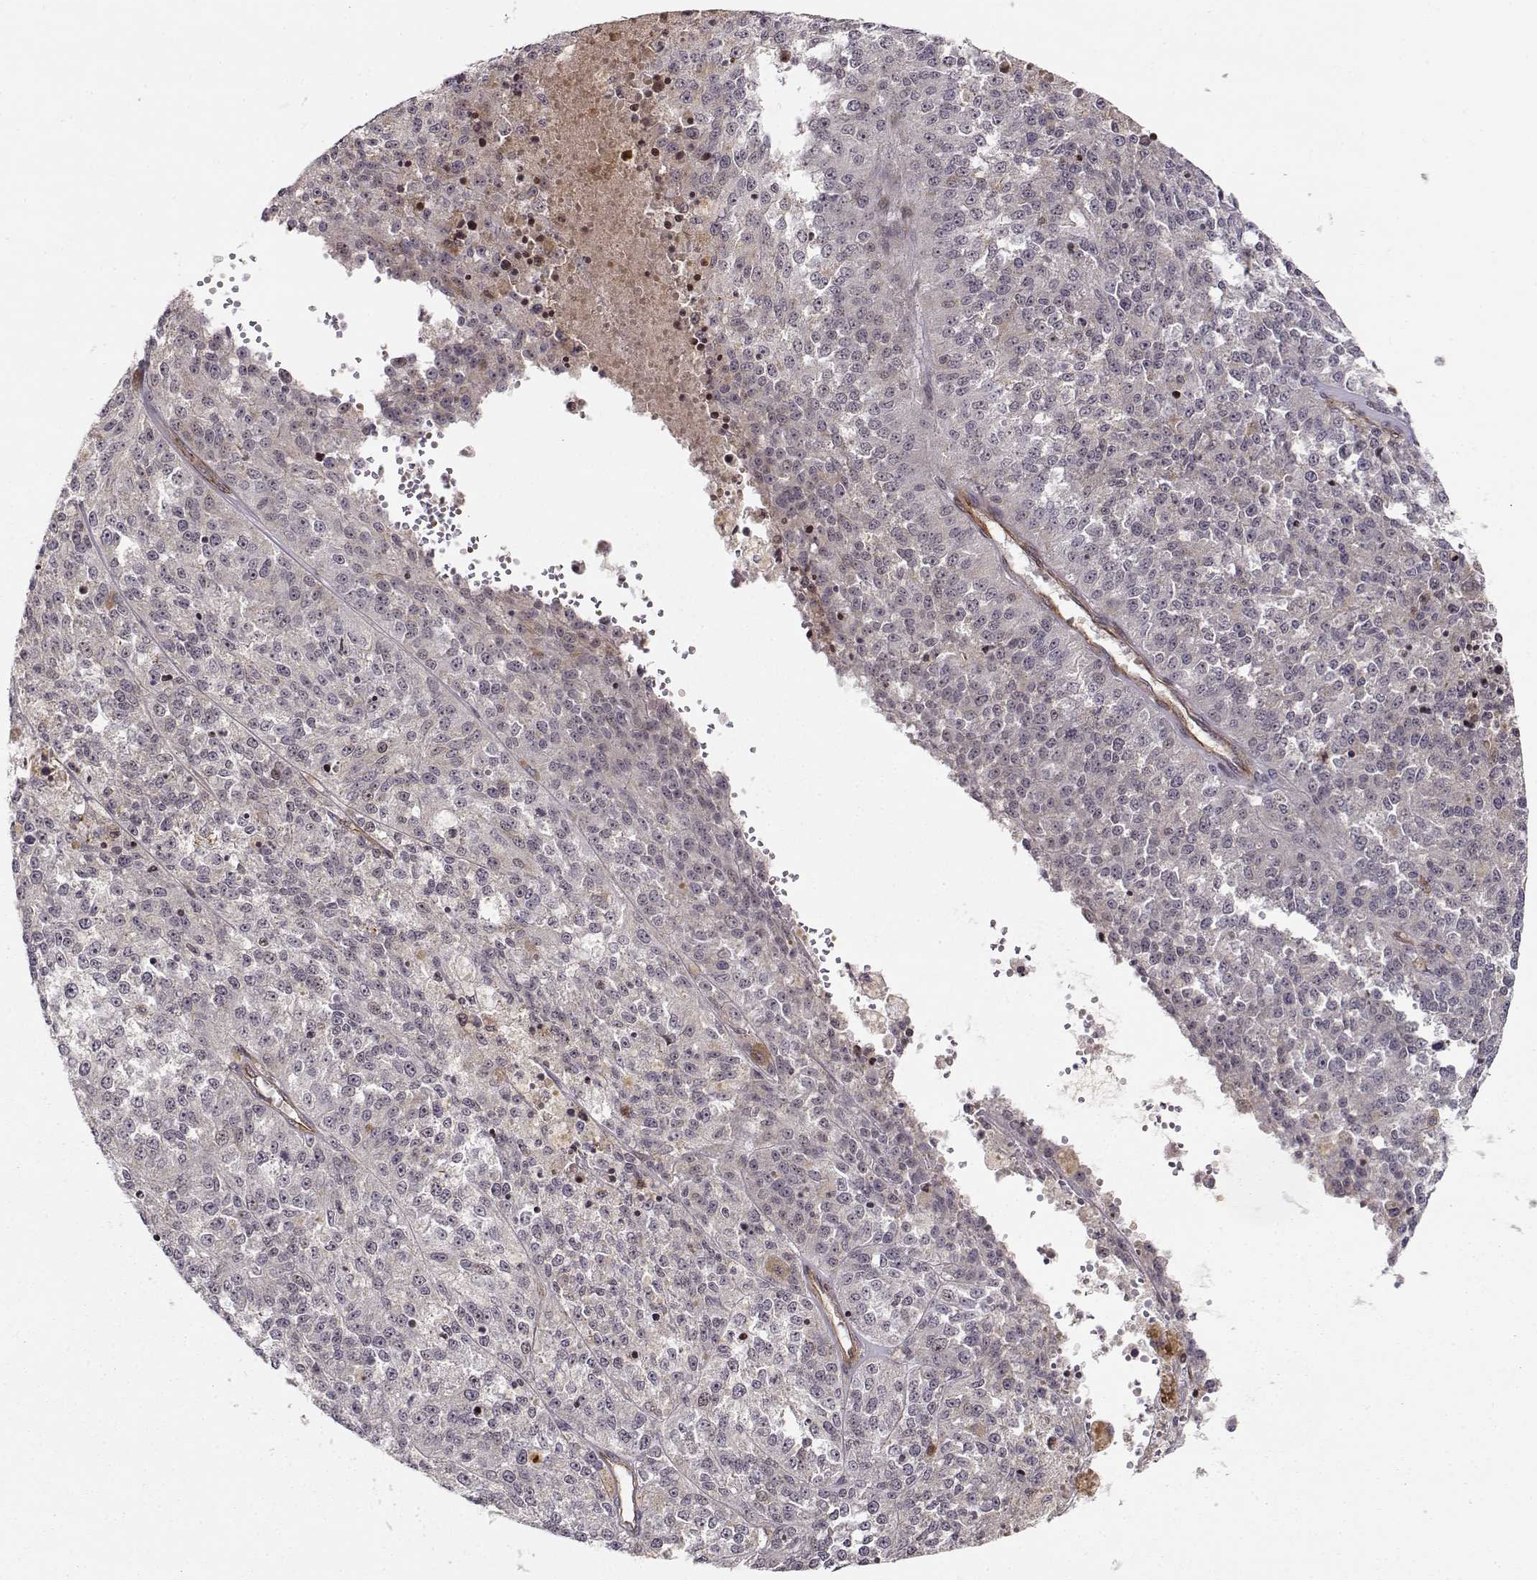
{"staining": {"intensity": "weak", "quantity": "<25%", "location": "cytoplasmic/membranous"}, "tissue": "melanoma", "cell_type": "Tumor cells", "image_type": "cancer", "snomed": [{"axis": "morphology", "description": "Malignant melanoma, Metastatic site"}, {"axis": "topography", "description": "Lymph node"}], "caption": "Malignant melanoma (metastatic site) was stained to show a protein in brown. There is no significant expression in tumor cells.", "gene": "CIR1", "patient": {"sex": "female", "age": 64}}